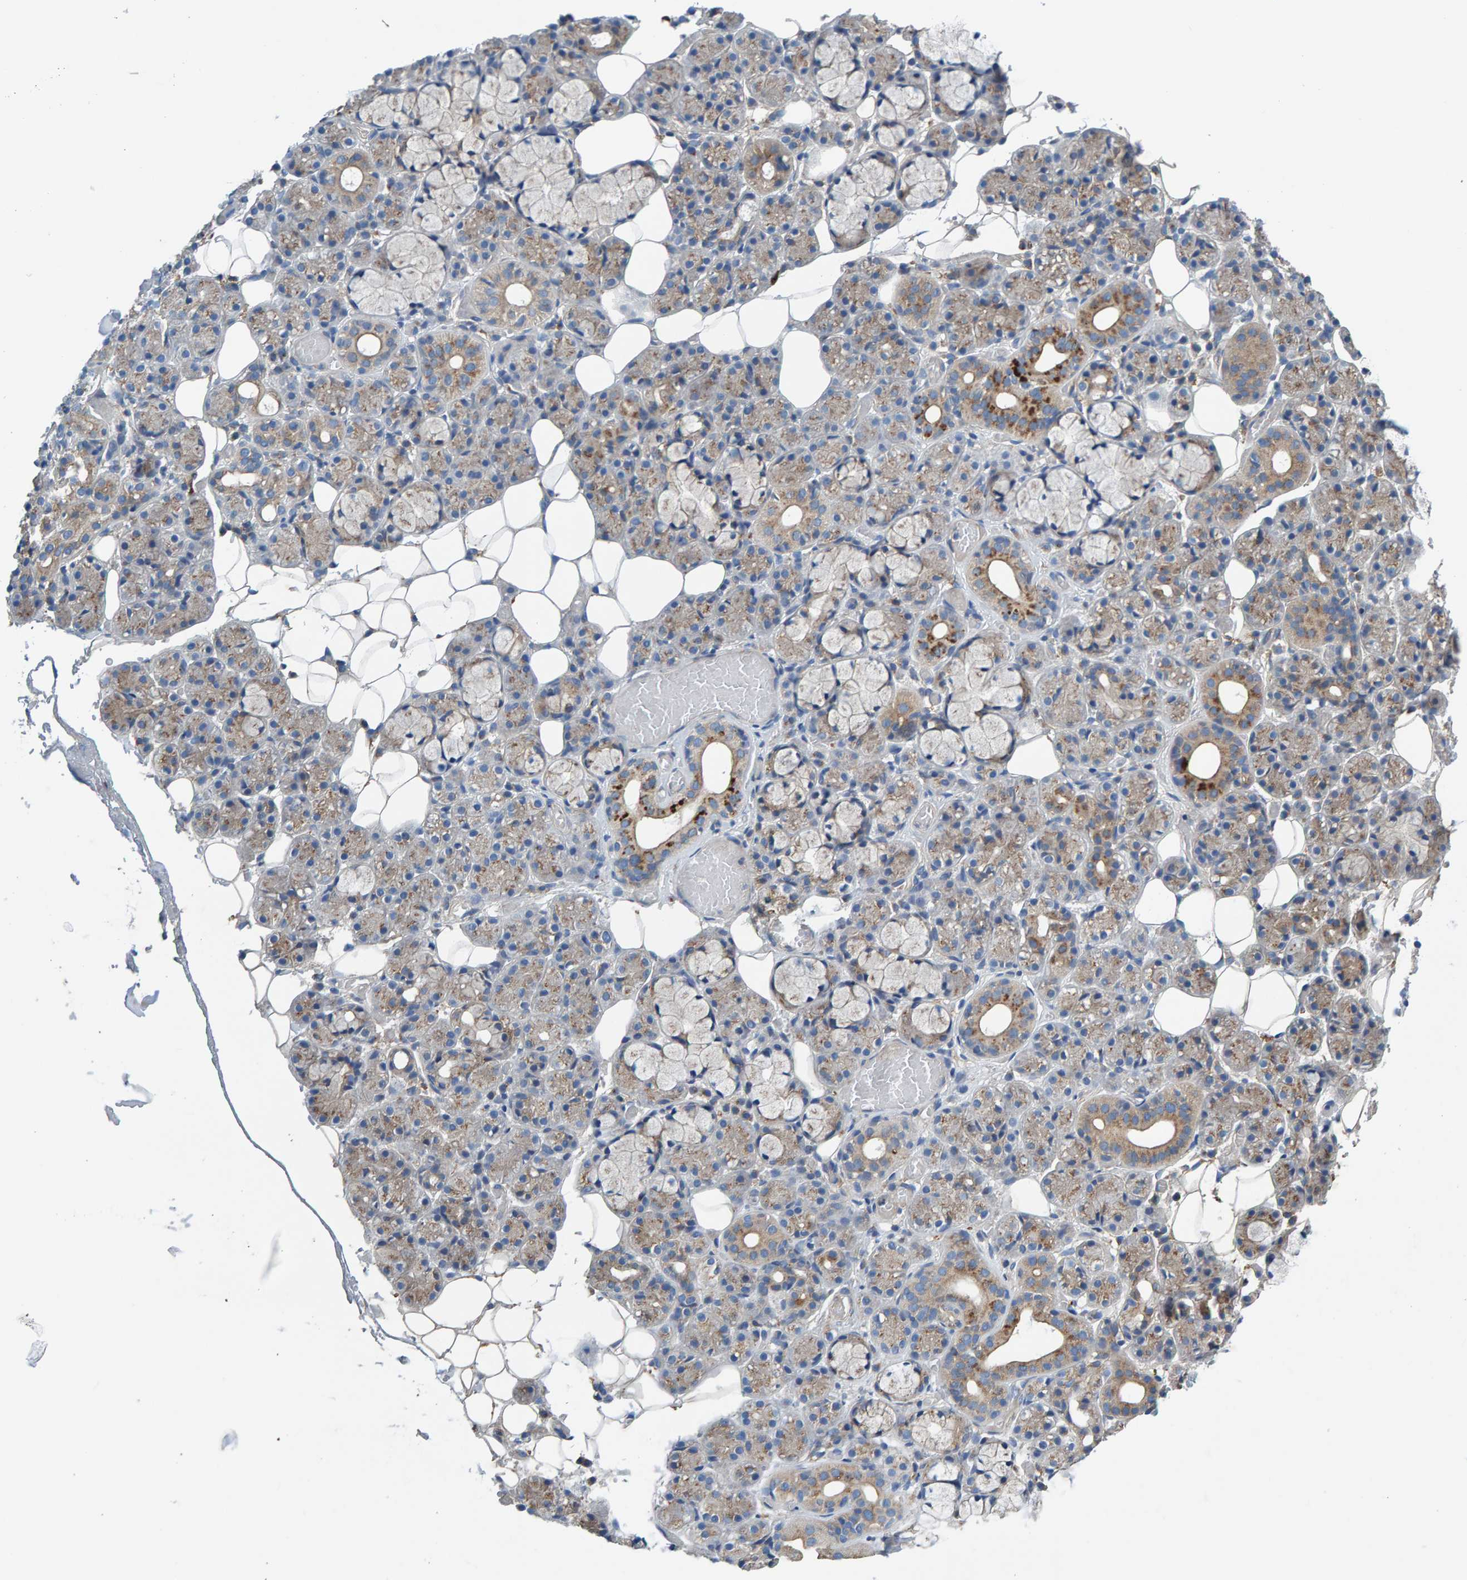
{"staining": {"intensity": "moderate", "quantity": "<25%", "location": "cytoplasmic/membranous"}, "tissue": "salivary gland", "cell_type": "Glandular cells", "image_type": "normal", "snomed": [{"axis": "morphology", "description": "Normal tissue, NOS"}, {"axis": "topography", "description": "Salivary gland"}], "caption": "Salivary gland stained for a protein (brown) shows moderate cytoplasmic/membranous positive expression in about <25% of glandular cells.", "gene": "MKLN1", "patient": {"sex": "male", "age": 63}}